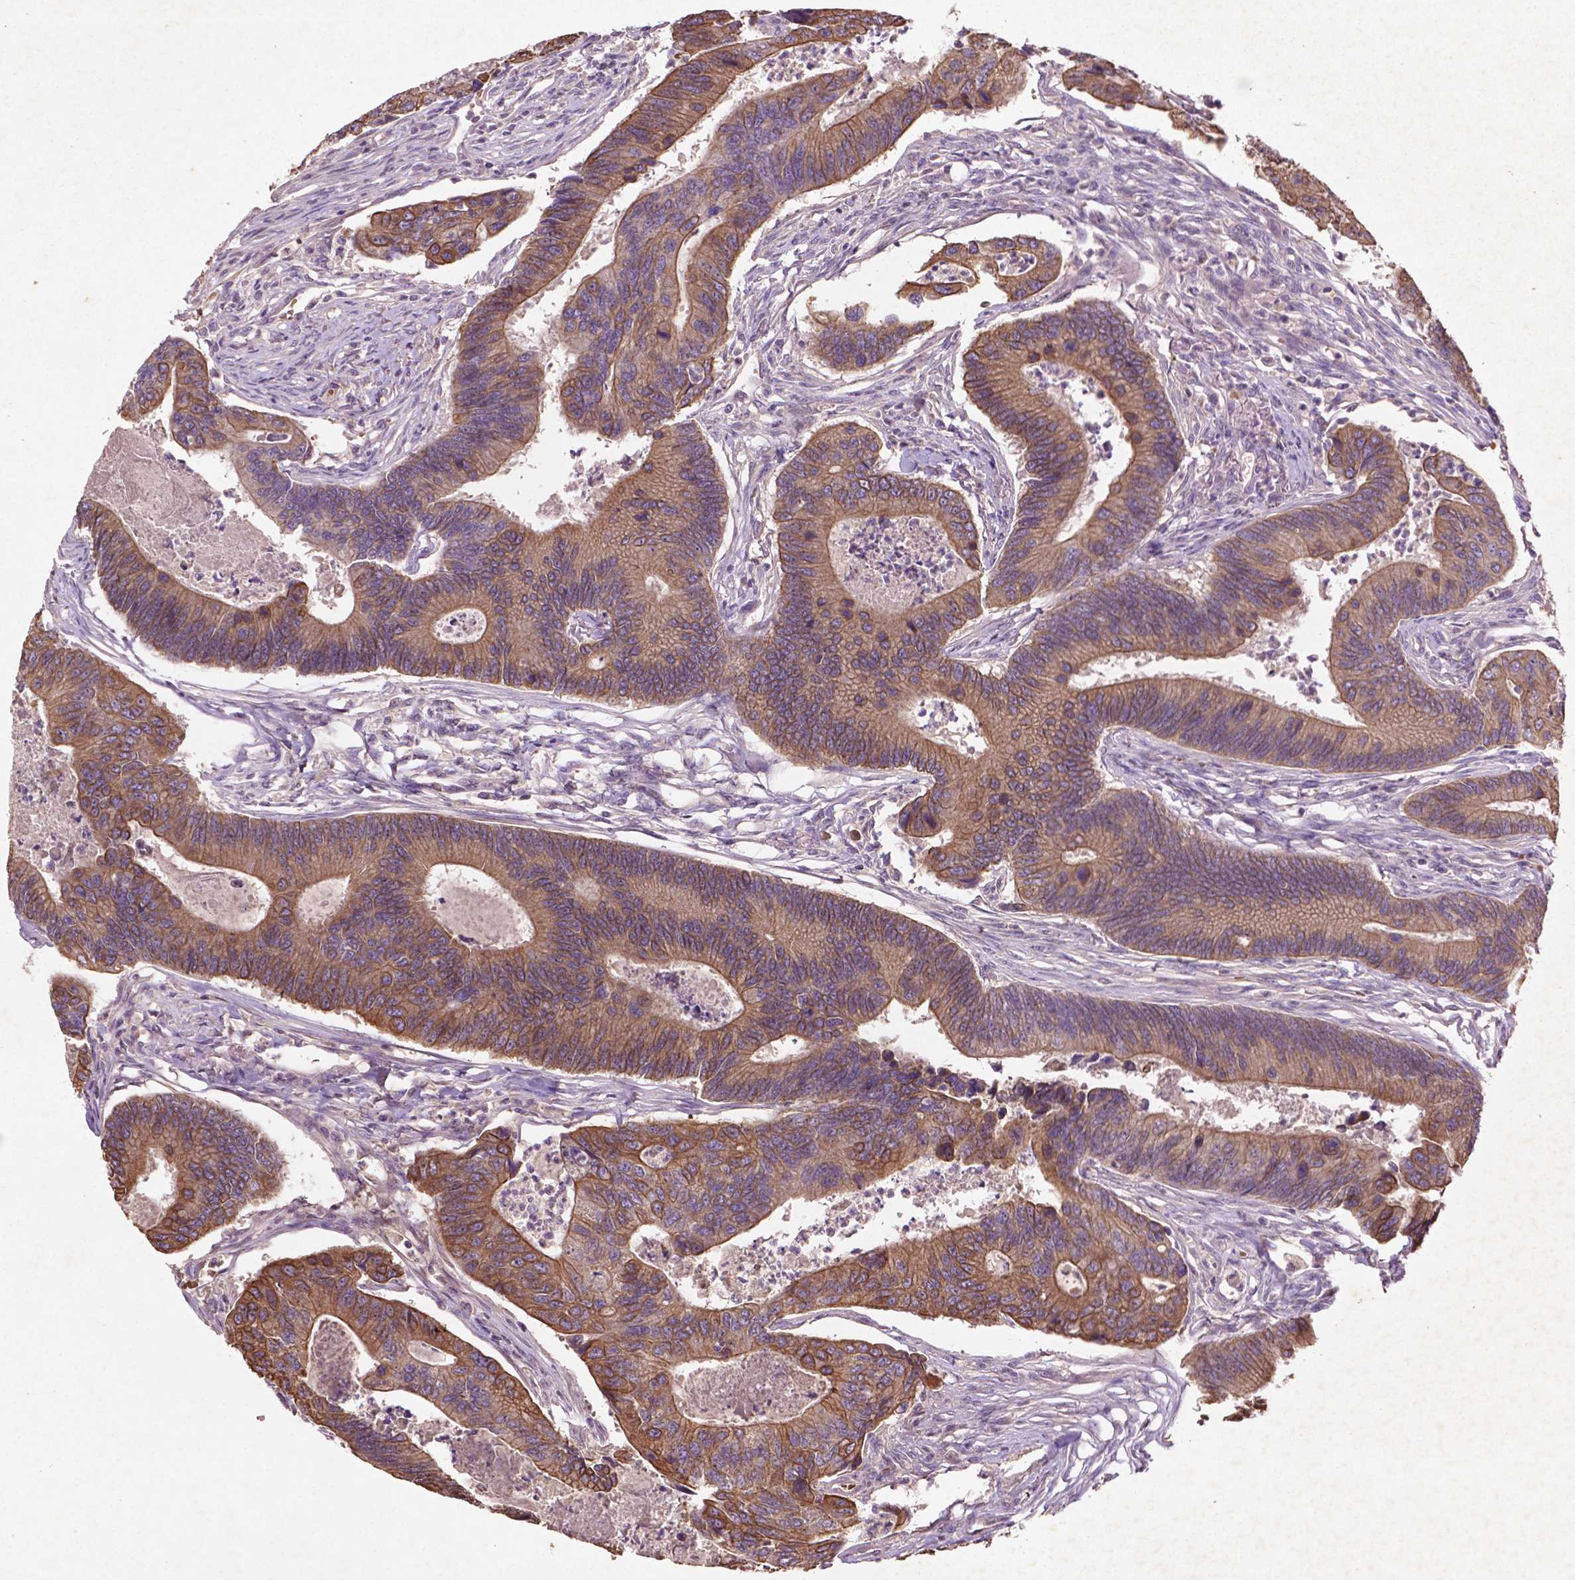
{"staining": {"intensity": "moderate", "quantity": ">75%", "location": "cytoplasmic/membranous"}, "tissue": "colorectal cancer", "cell_type": "Tumor cells", "image_type": "cancer", "snomed": [{"axis": "morphology", "description": "Adenocarcinoma, NOS"}, {"axis": "topography", "description": "Colon"}], "caption": "A high-resolution histopathology image shows immunohistochemistry (IHC) staining of colorectal cancer (adenocarcinoma), which exhibits moderate cytoplasmic/membranous staining in approximately >75% of tumor cells.", "gene": "COQ2", "patient": {"sex": "female", "age": 67}}